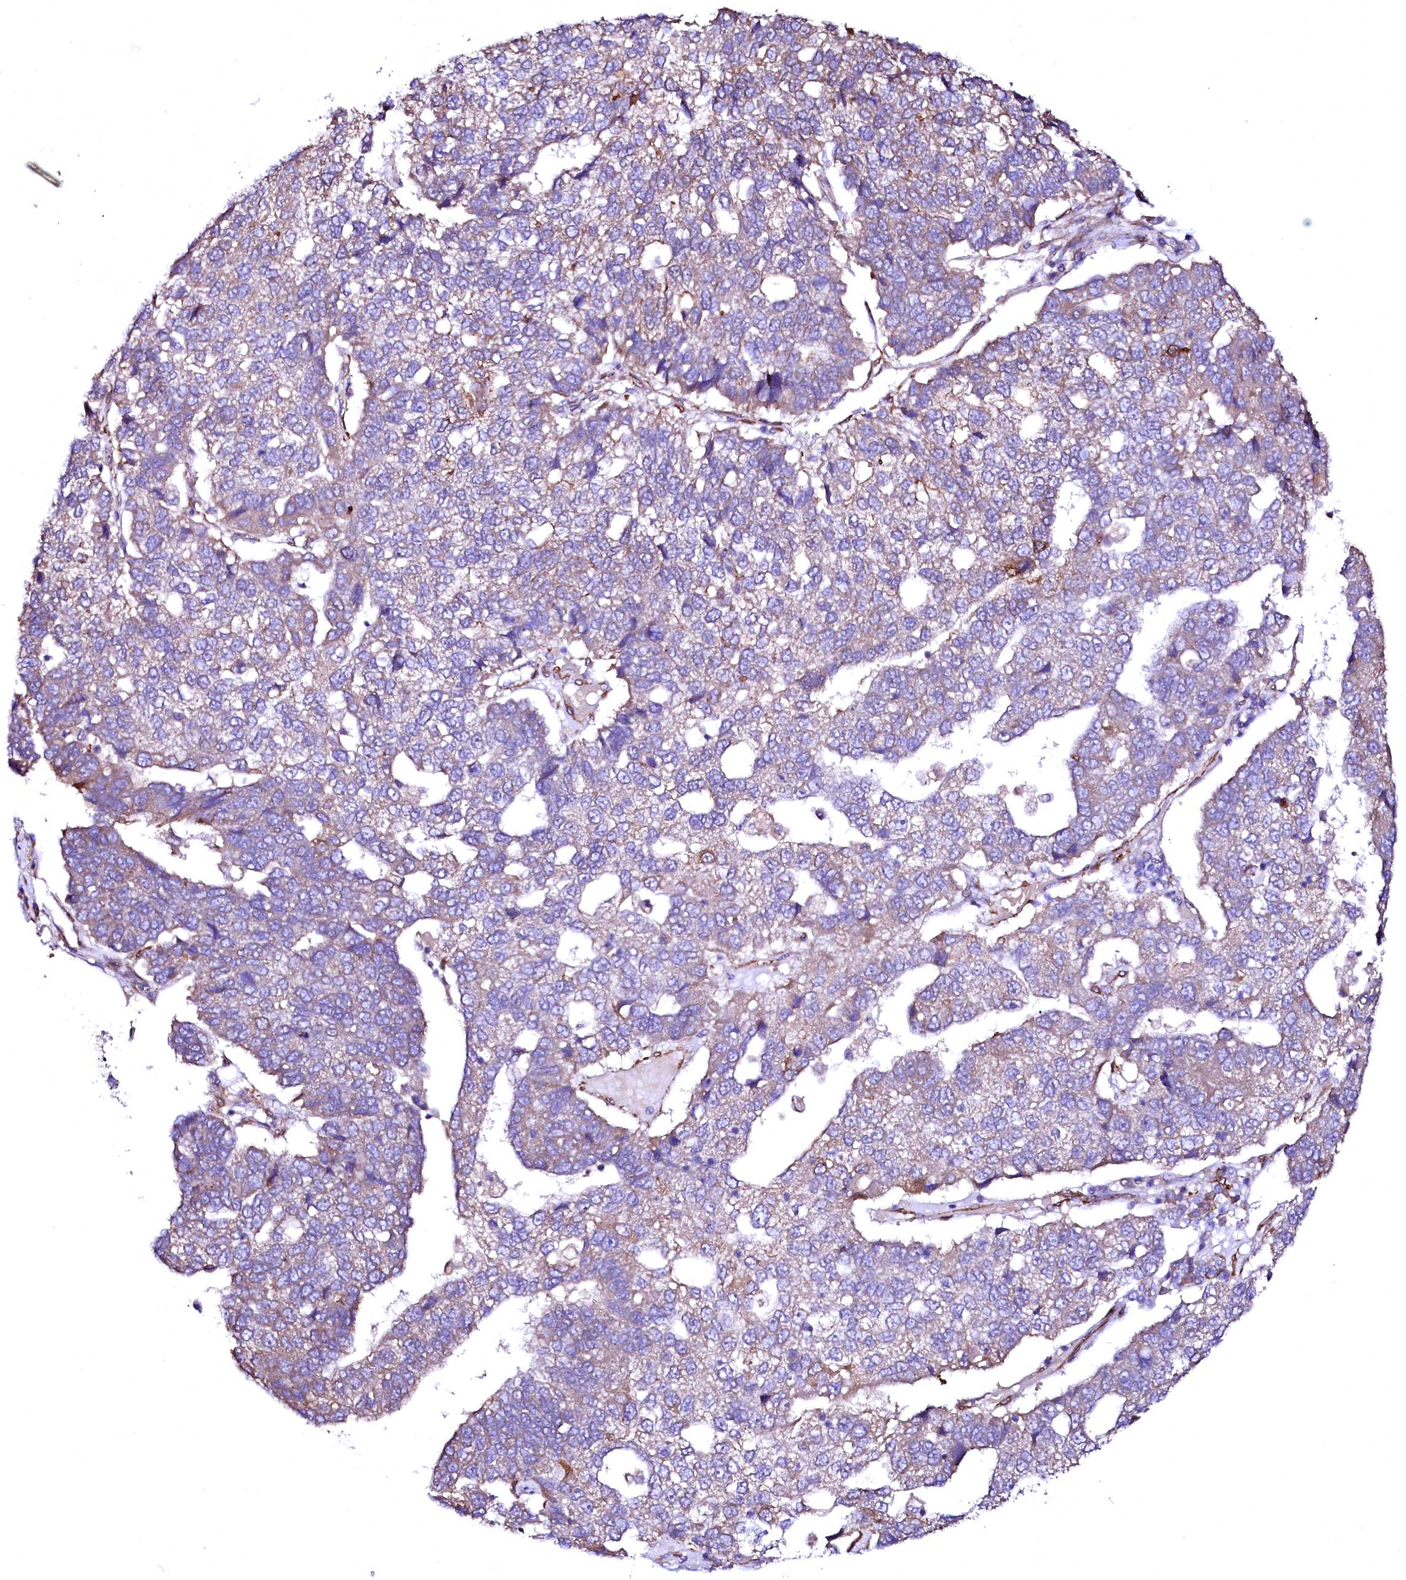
{"staining": {"intensity": "moderate", "quantity": "<25%", "location": "cytoplasmic/membranous"}, "tissue": "pancreatic cancer", "cell_type": "Tumor cells", "image_type": "cancer", "snomed": [{"axis": "morphology", "description": "Adenocarcinoma, NOS"}, {"axis": "topography", "description": "Pancreas"}], "caption": "Protein expression by immunohistochemistry reveals moderate cytoplasmic/membranous positivity in approximately <25% of tumor cells in pancreatic cancer (adenocarcinoma).", "gene": "GPR176", "patient": {"sex": "female", "age": 61}}